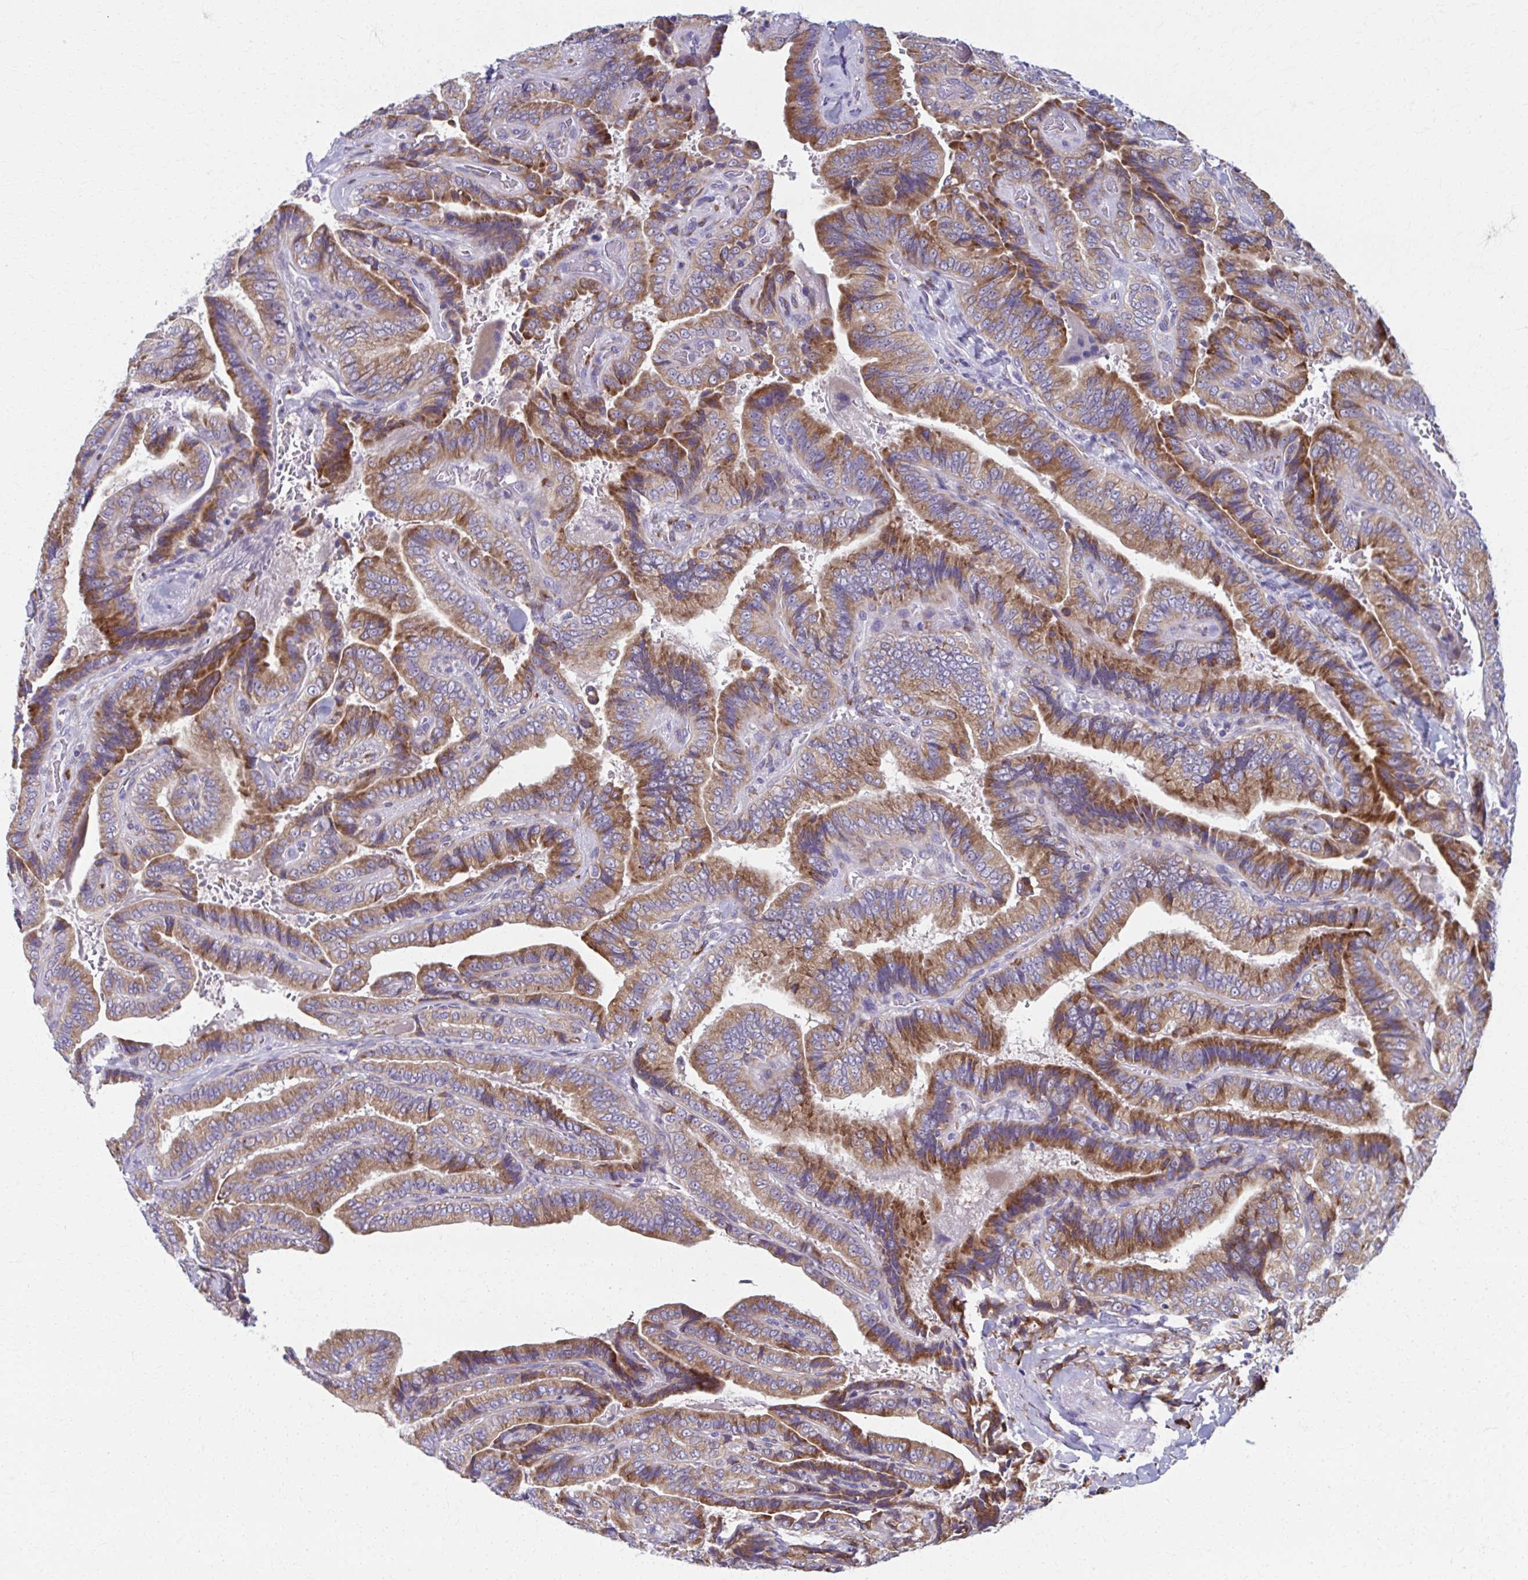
{"staining": {"intensity": "moderate", "quantity": ">75%", "location": "cytoplasmic/membranous"}, "tissue": "thyroid cancer", "cell_type": "Tumor cells", "image_type": "cancer", "snomed": [{"axis": "morphology", "description": "Papillary adenocarcinoma, NOS"}, {"axis": "topography", "description": "Thyroid gland"}], "caption": "Immunohistochemical staining of papillary adenocarcinoma (thyroid) shows moderate cytoplasmic/membranous protein positivity in about >75% of tumor cells. The staining is performed using DAB (3,3'-diaminobenzidine) brown chromogen to label protein expression. The nuclei are counter-stained blue using hematoxylin.", "gene": "SPATS2L", "patient": {"sex": "male", "age": 61}}